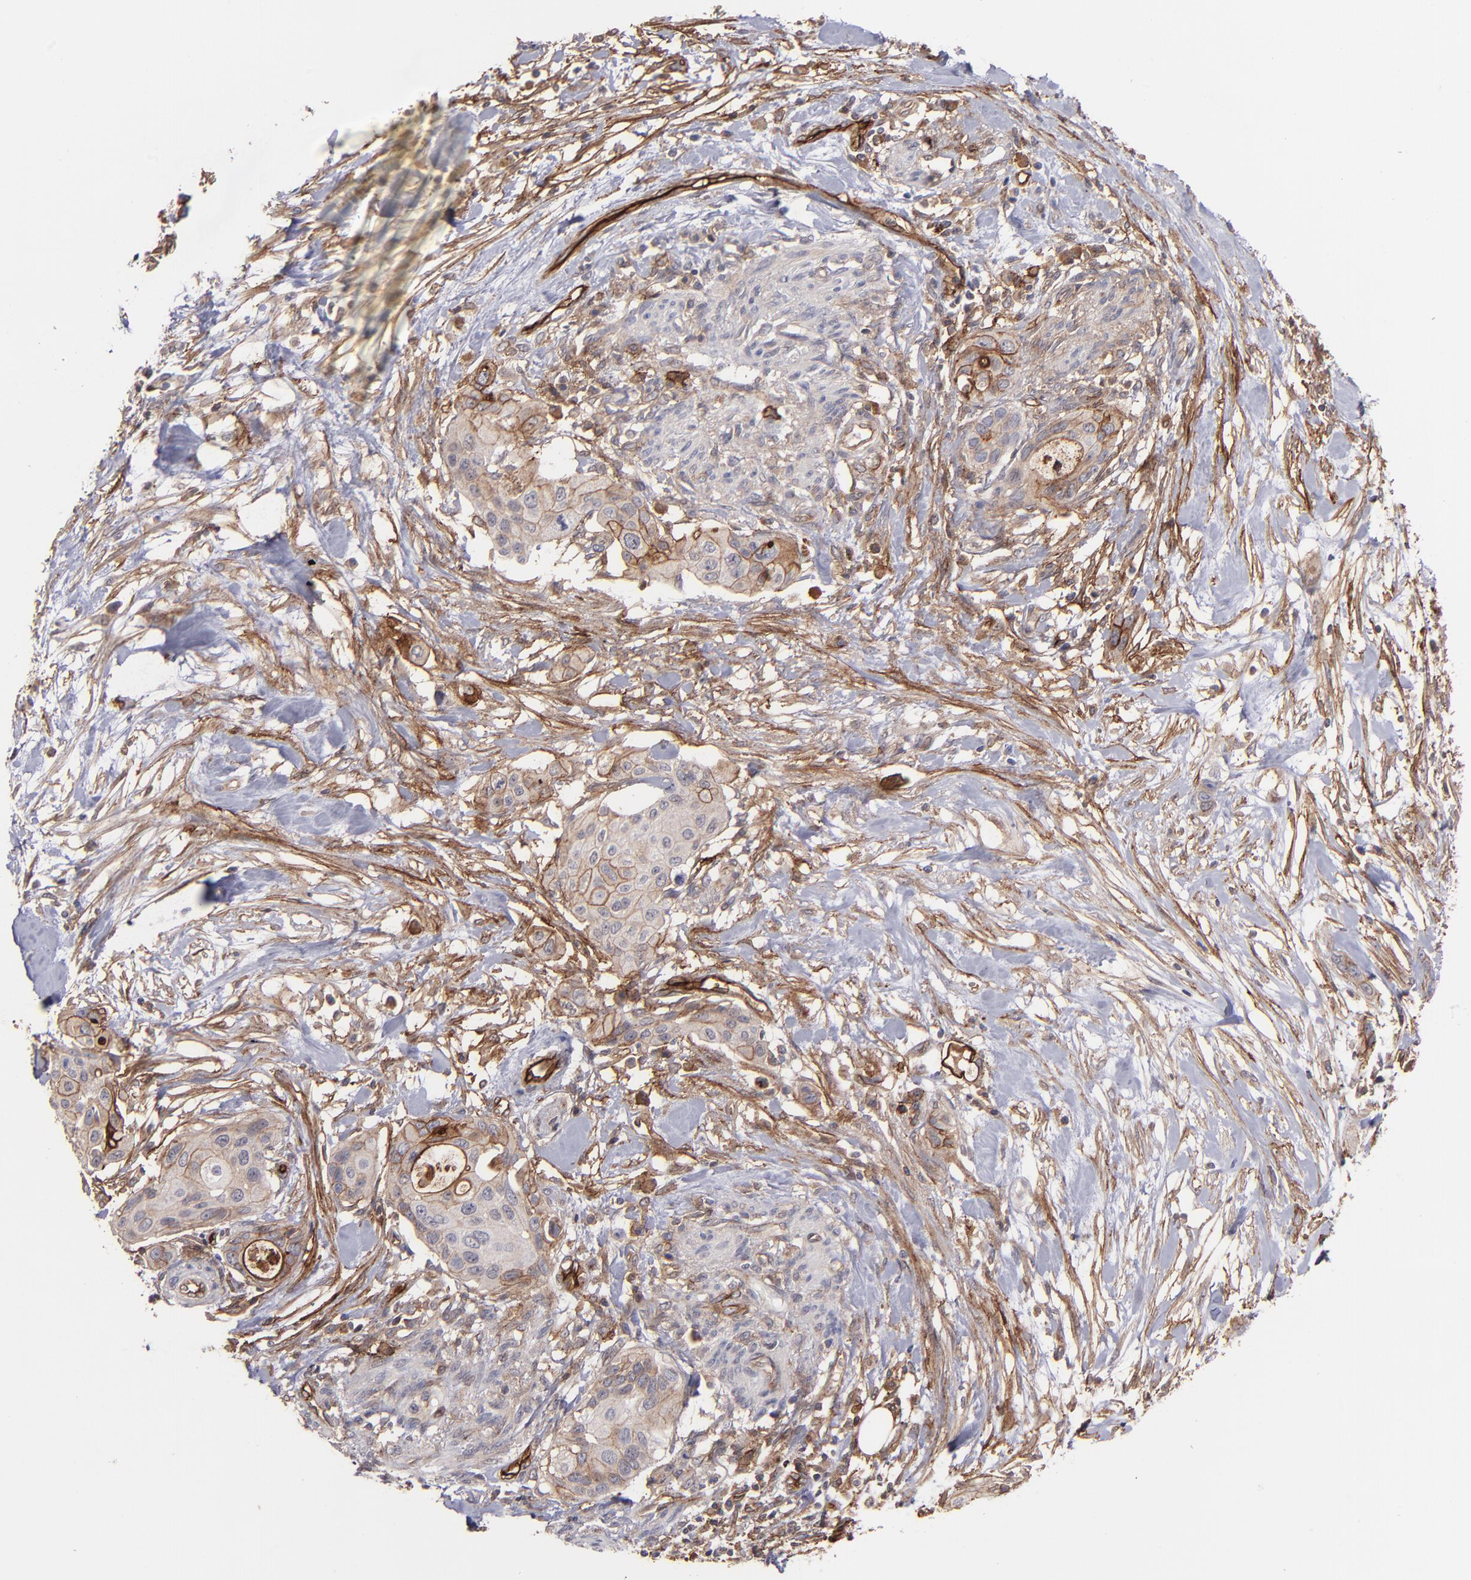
{"staining": {"intensity": "weak", "quantity": "<25%", "location": "cytoplasmic/membranous"}, "tissue": "pancreatic cancer", "cell_type": "Tumor cells", "image_type": "cancer", "snomed": [{"axis": "morphology", "description": "Adenocarcinoma, NOS"}, {"axis": "topography", "description": "Pancreas"}], "caption": "IHC of human pancreatic cancer (adenocarcinoma) displays no positivity in tumor cells.", "gene": "ICAM1", "patient": {"sex": "female", "age": 60}}